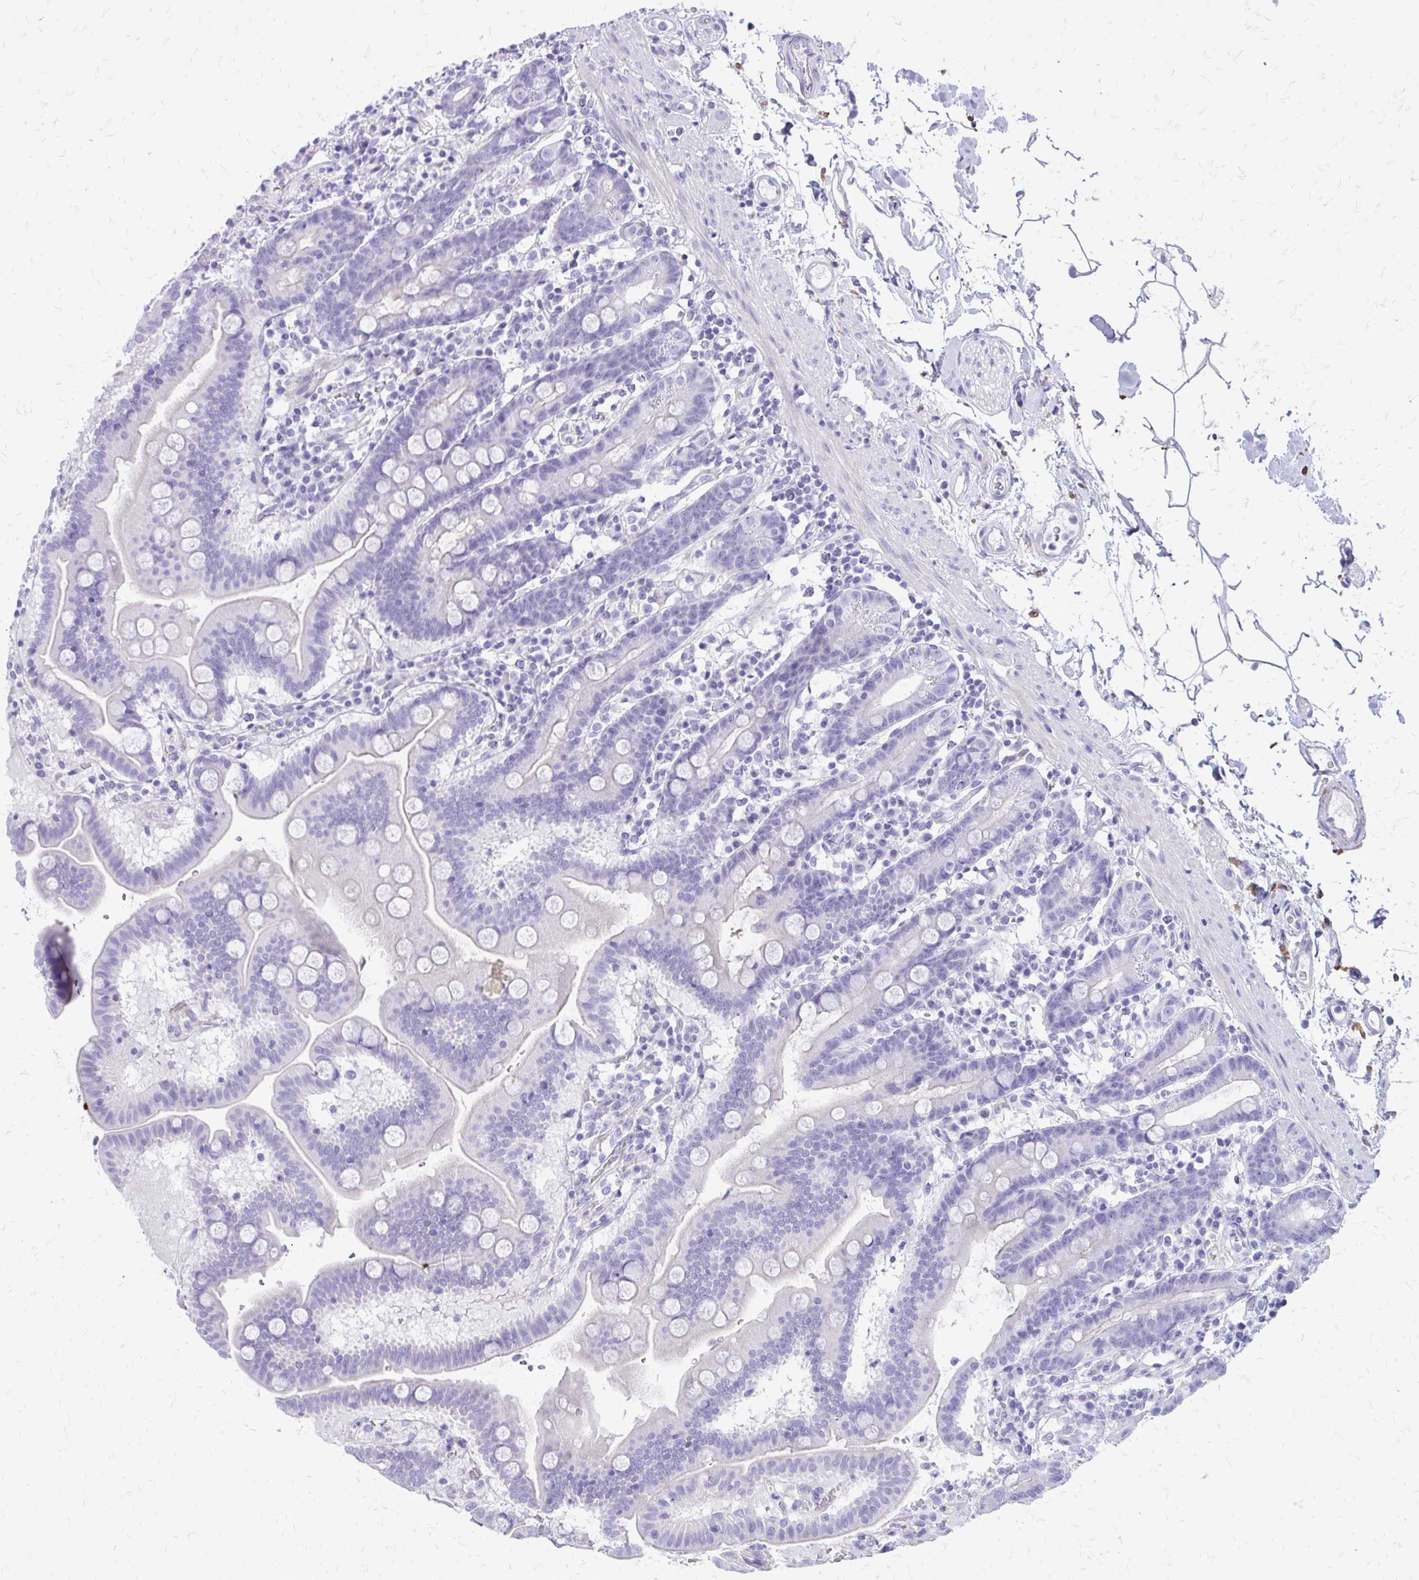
{"staining": {"intensity": "negative", "quantity": "none", "location": "none"}, "tissue": "duodenum", "cell_type": "Glandular cells", "image_type": "normal", "snomed": [{"axis": "morphology", "description": "Normal tissue, NOS"}, {"axis": "topography", "description": "Pancreas"}, {"axis": "topography", "description": "Duodenum"}], "caption": "Immunohistochemical staining of benign duodenum exhibits no significant expression in glandular cells.", "gene": "SIGLEC11", "patient": {"sex": "male", "age": 59}}